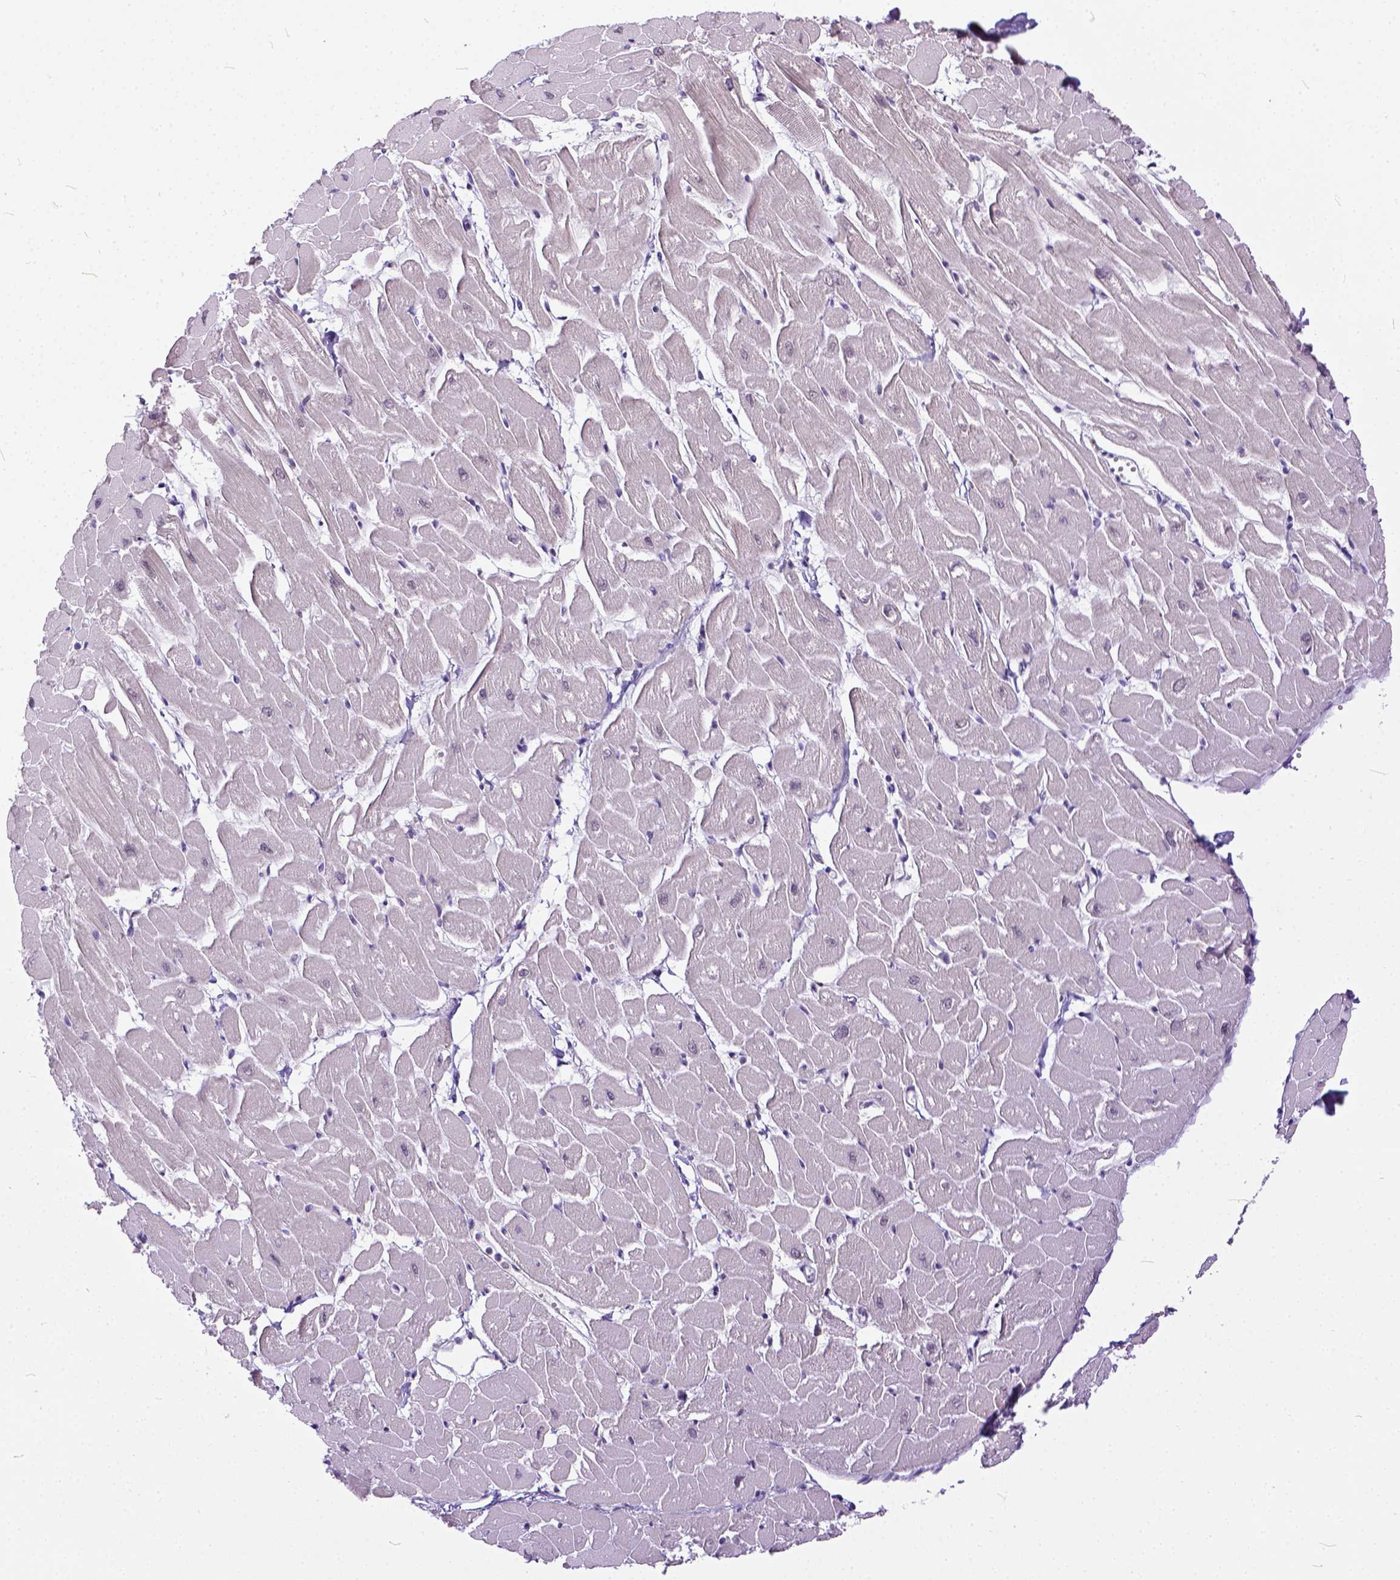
{"staining": {"intensity": "weak", "quantity": "<25%", "location": "nuclear"}, "tissue": "heart muscle", "cell_type": "Cardiomyocytes", "image_type": "normal", "snomed": [{"axis": "morphology", "description": "Normal tissue, NOS"}, {"axis": "topography", "description": "Heart"}], "caption": "This is an immunohistochemistry (IHC) image of unremarkable human heart muscle. There is no positivity in cardiomyocytes.", "gene": "ERCC1", "patient": {"sex": "male", "age": 57}}